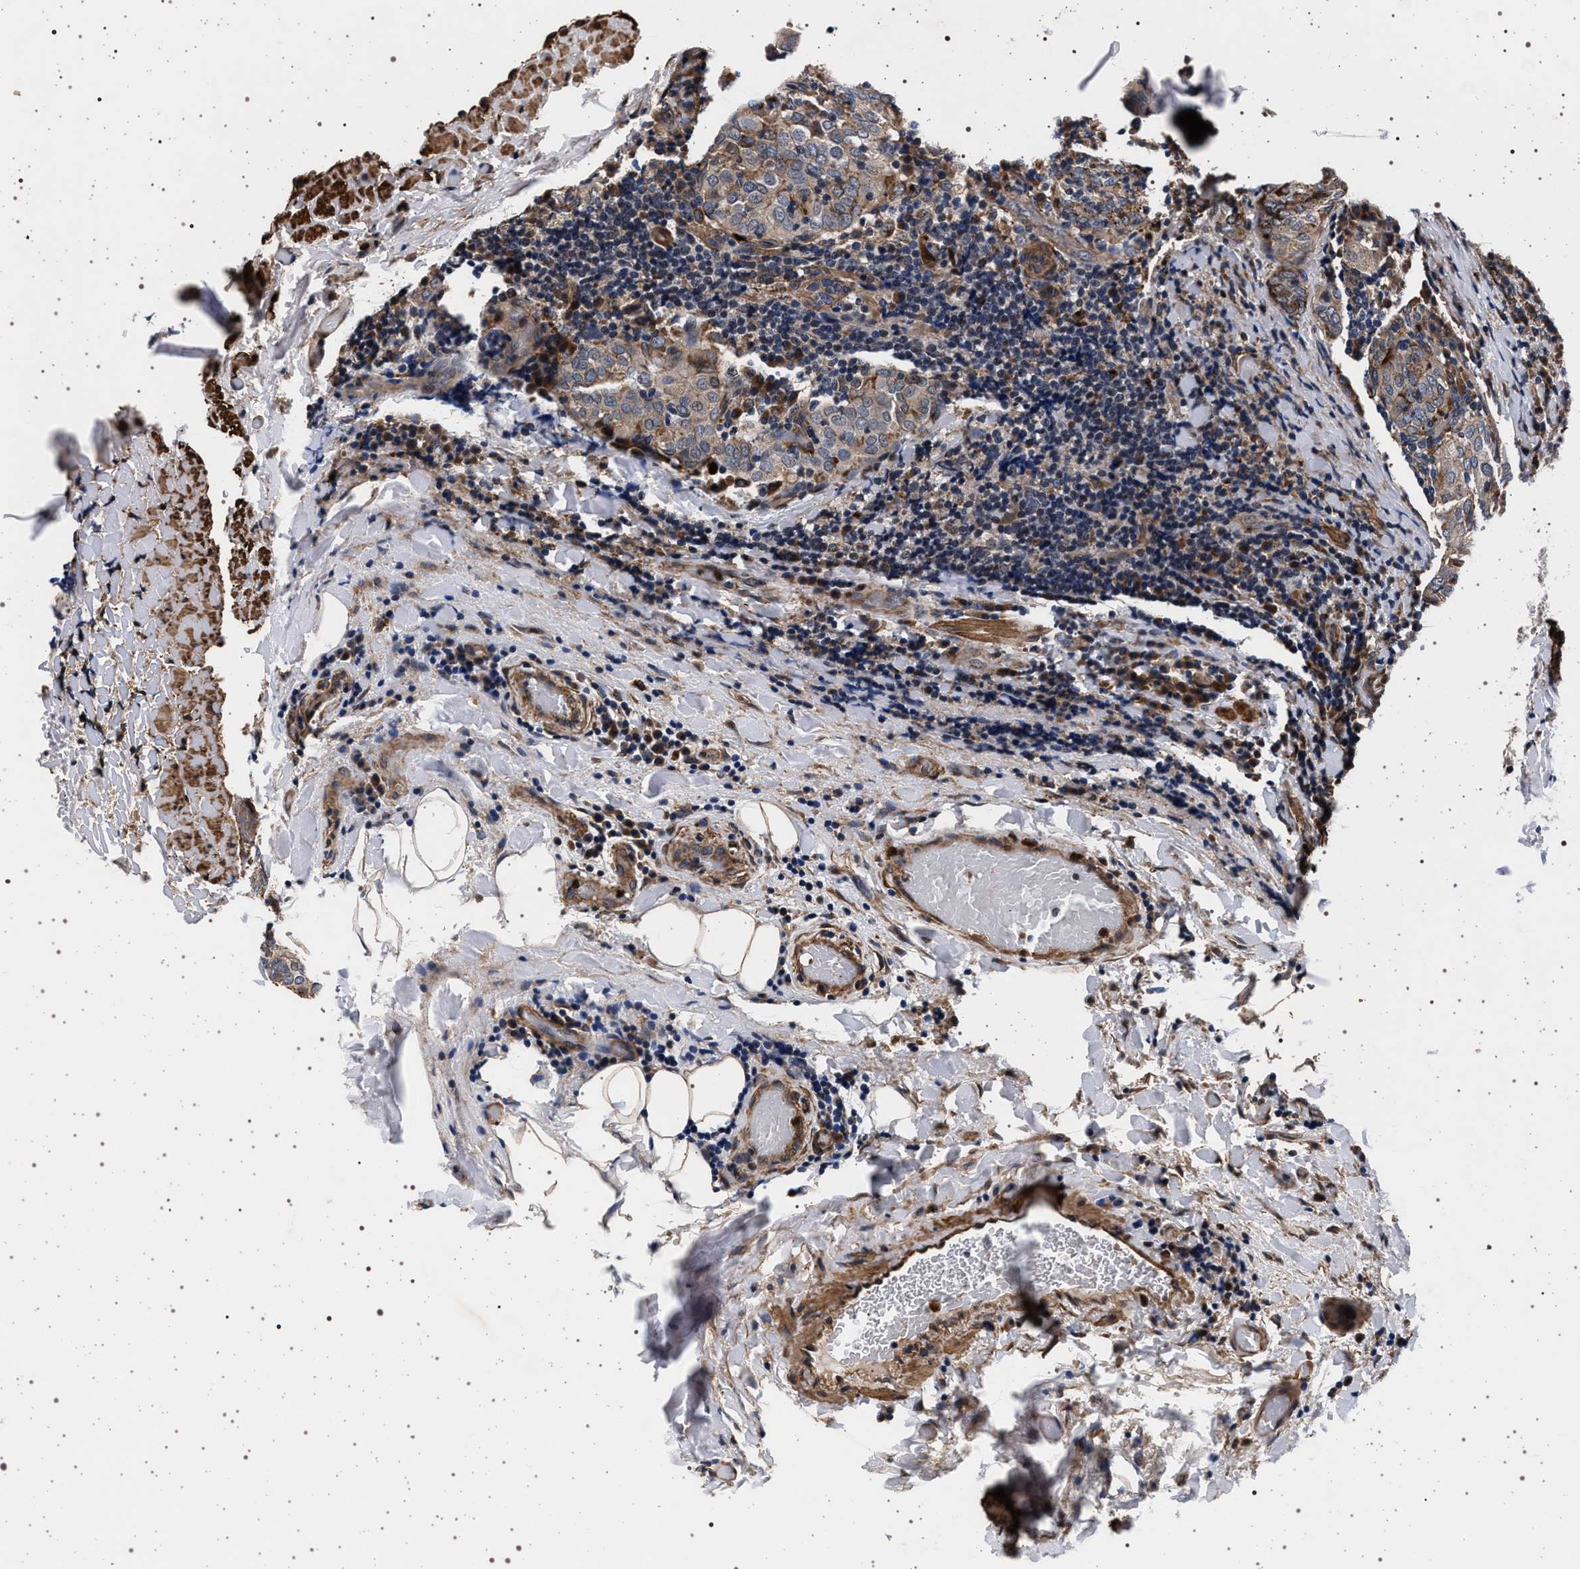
{"staining": {"intensity": "moderate", "quantity": "25%-75%", "location": "cytoplasmic/membranous"}, "tissue": "thyroid cancer", "cell_type": "Tumor cells", "image_type": "cancer", "snomed": [{"axis": "morphology", "description": "Normal tissue, NOS"}, {"axis": "morphology", "description": "Papillary adenocarcinoma, NOS"}, {"axis": "topography", "description": "Thyroid gland"}], "caption": "This is a photomicrograph of immunohistochemistry (IHC) staining of thyroid cancer, which shows moderate positivity in the cytoplasmic/membranous of tumor cells.", "gene": "KCNK6", "patient": {"sex": "female", "age": 30}}